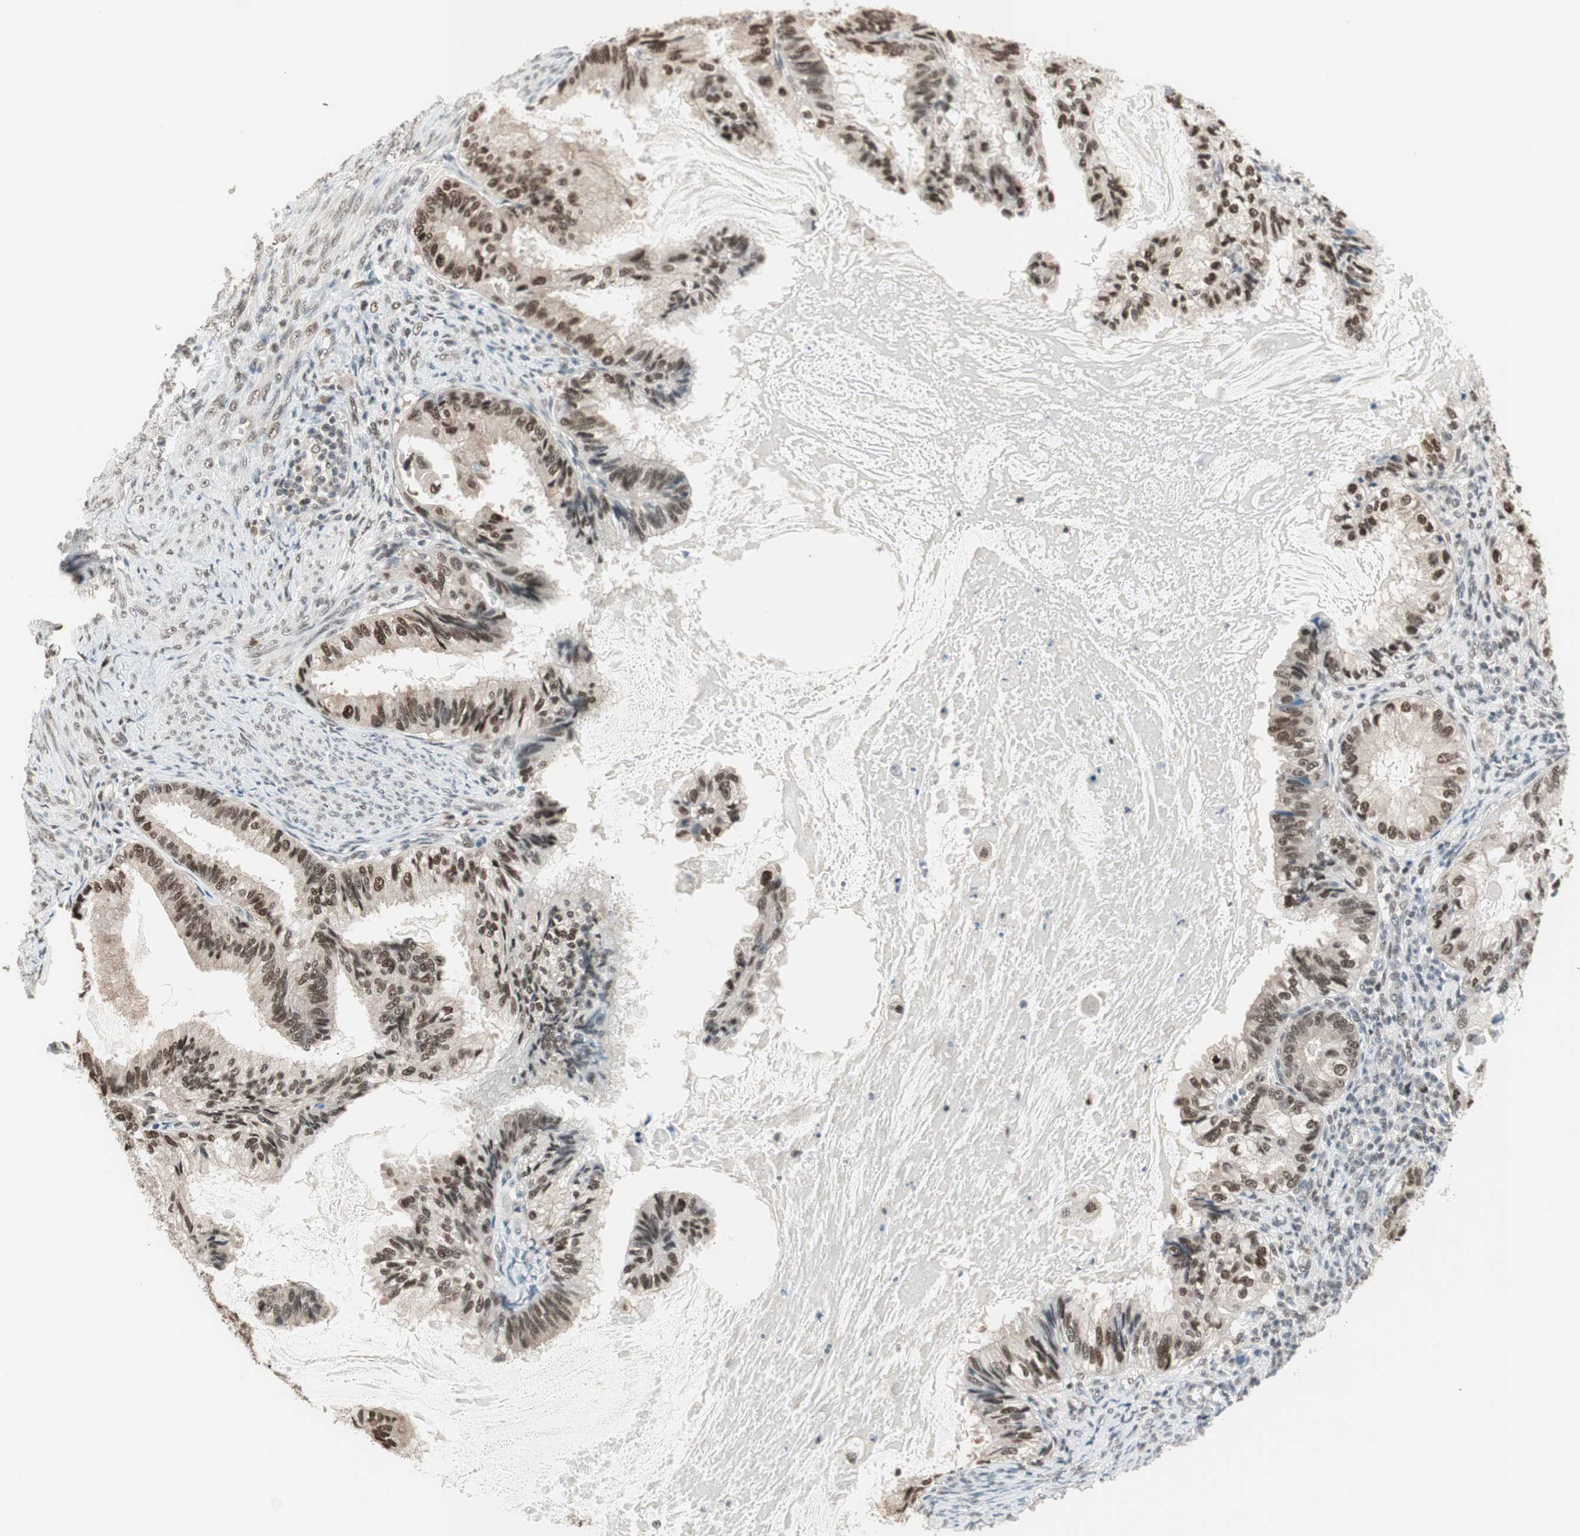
{"staining": {"intensity": "strong", "quantity": "25%-75%", "location": "nuclear"}, "tissue": "cervical cancer", "cell_type": "Tumor cells", "image_type": "cancer", "snomed": [{"axis": "morphology", "description": "Normal tissue, NOS"}, {"axis": "morphology", "description": "Adenocarcinoma, NOS"}, {"axis": "topography", "description": "Cervix"}, {"axis": "topography", "description": "Endometrium"}], "caption": "This image reveals IHC staining of human adenocarcinoma (cervical), with high strong nuclear staining in about 25%-75% of tumor cells.", "gene": "LONP2", "patient": {"sex": "female", "age": 86}}